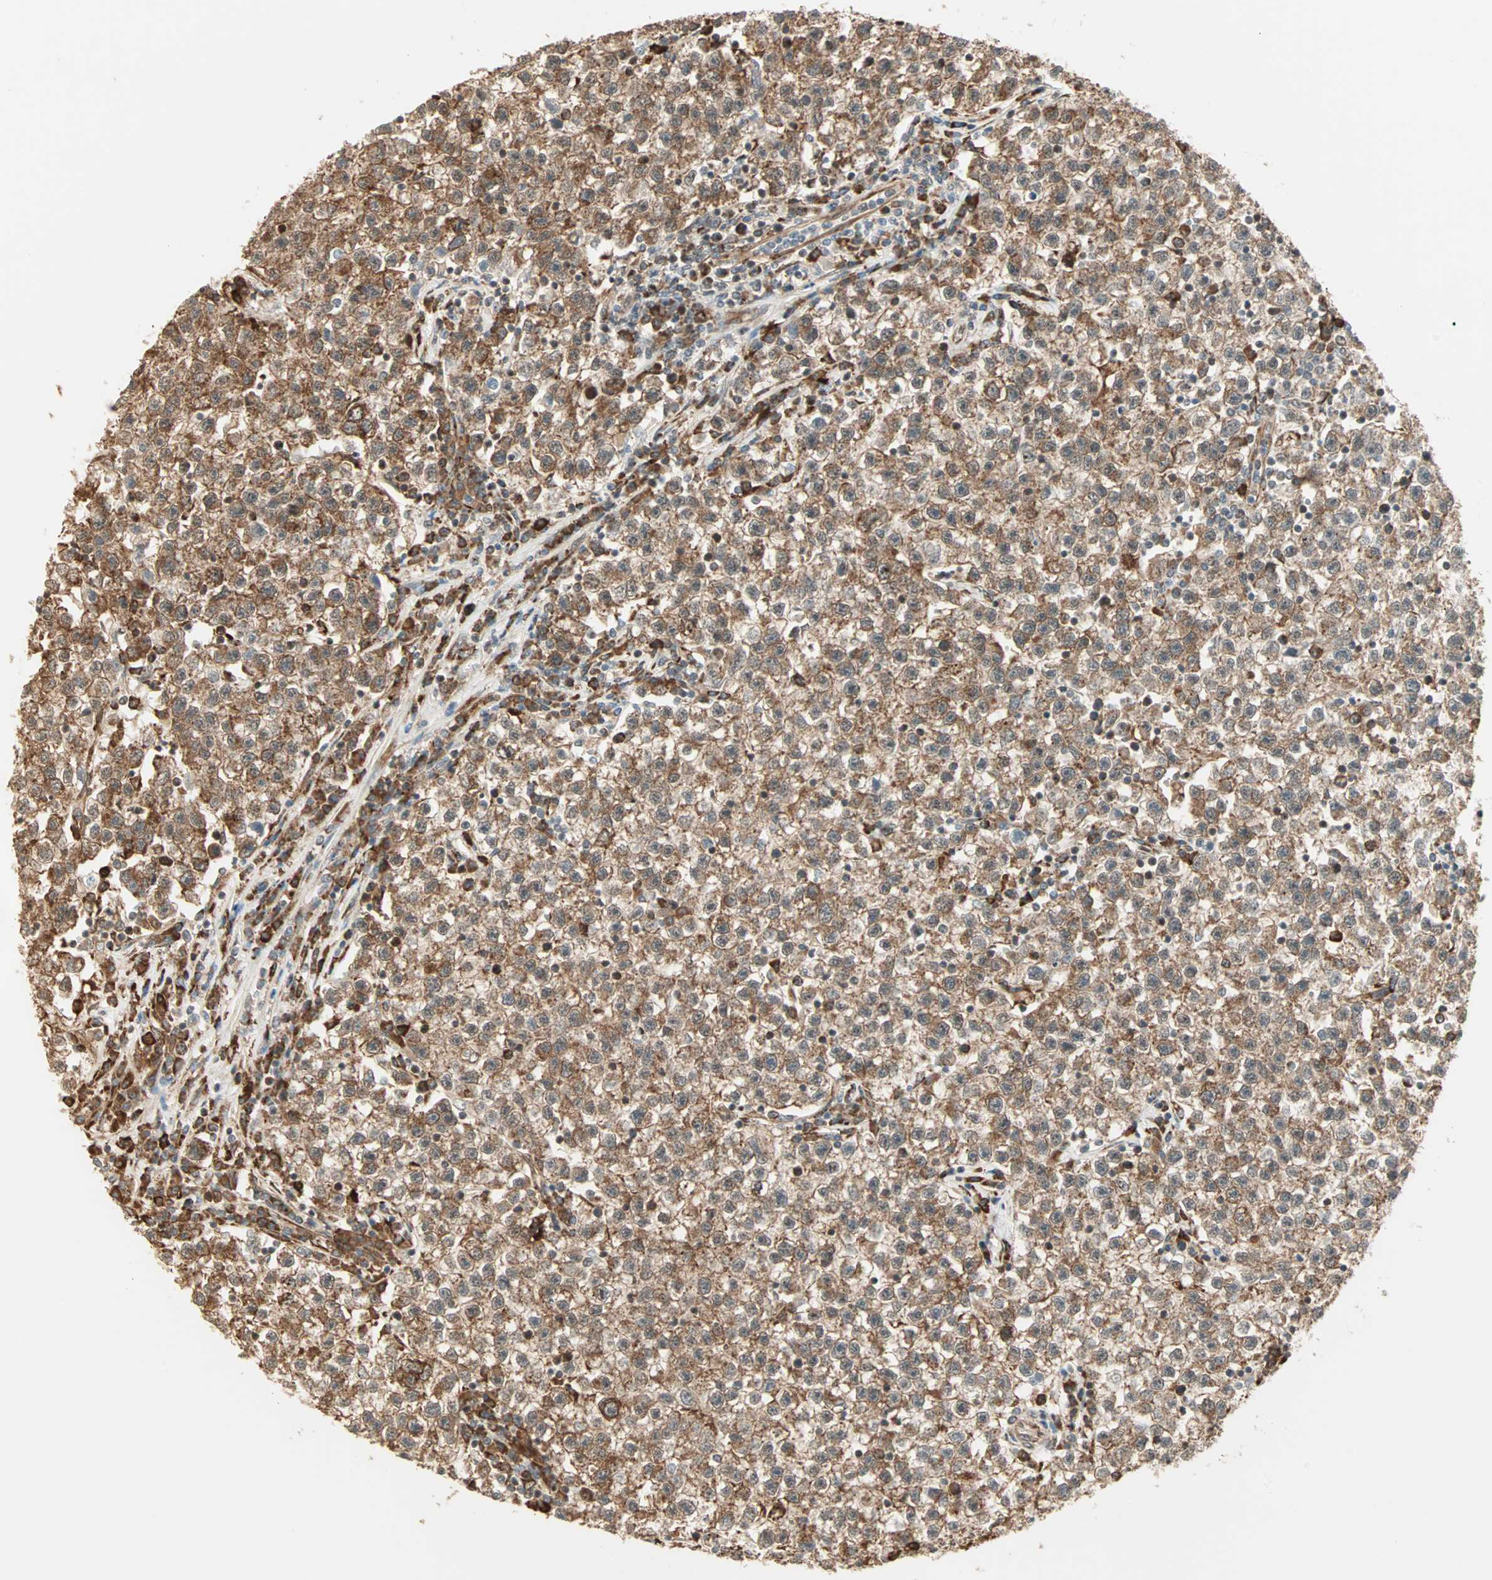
{"staining": {"intensity": "moderate", "quantity": ">75%", "location": "cytoplasmic/membranous"}, "tissue": "testis cancer", "cell_type": "Tumor cells", "image_type": "cancer", "snomed": [{"axis": "morphology", "description": "Seminoma, NOS"}, {"axis": "topography", "description": "Testis"}], "caption": "This is a photomicrograph of immunohistochemistry staining of testis seminoma, which shows moderate positivity in the cytoplasmic/membranous of tumor cells.", "gene": "P4HA1", "patient": {"sex": "male", "age": 22}}